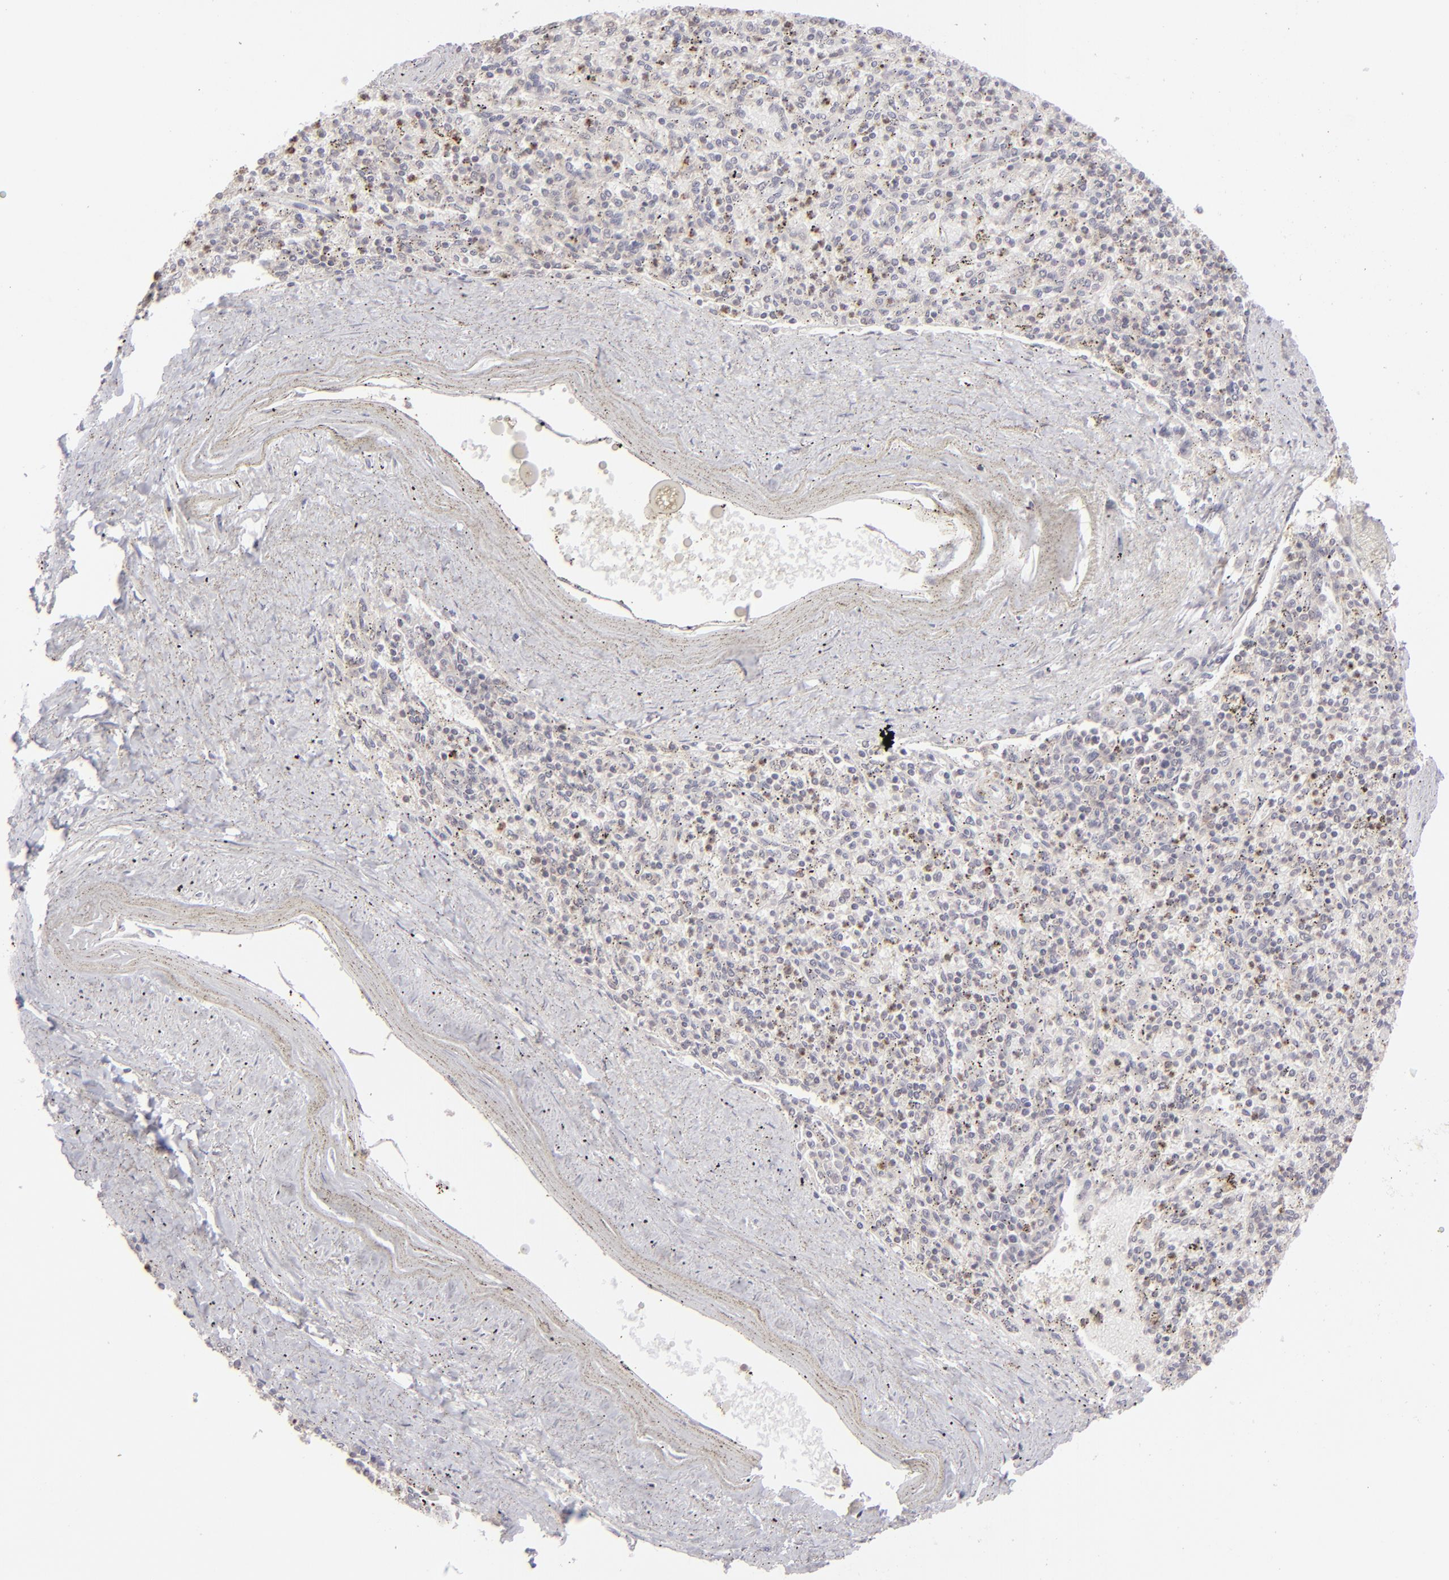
{"staining": {"intensity": "negative", "quantity": "none", "location": "none"}, "tissue": "spleen", "cell_type": "Cells in red pulp", "image_type": "normal", "snomed": [{"axis": "morphology", "description": "Normal tissue, NOS"}, {"axis": "topography", "description": "Spleen"}], "caption": "This is a histopathology image of immunohistochemistry staining of benign spleen, which shows no staining in cells in red pulp. (DAB (3,3'-diaminobenzidine) immunohistochemistry visualized using brightfield microscopy, high magnification).", "gene": "CLDN2", "patient": {"sex": "male", "age": 72}}